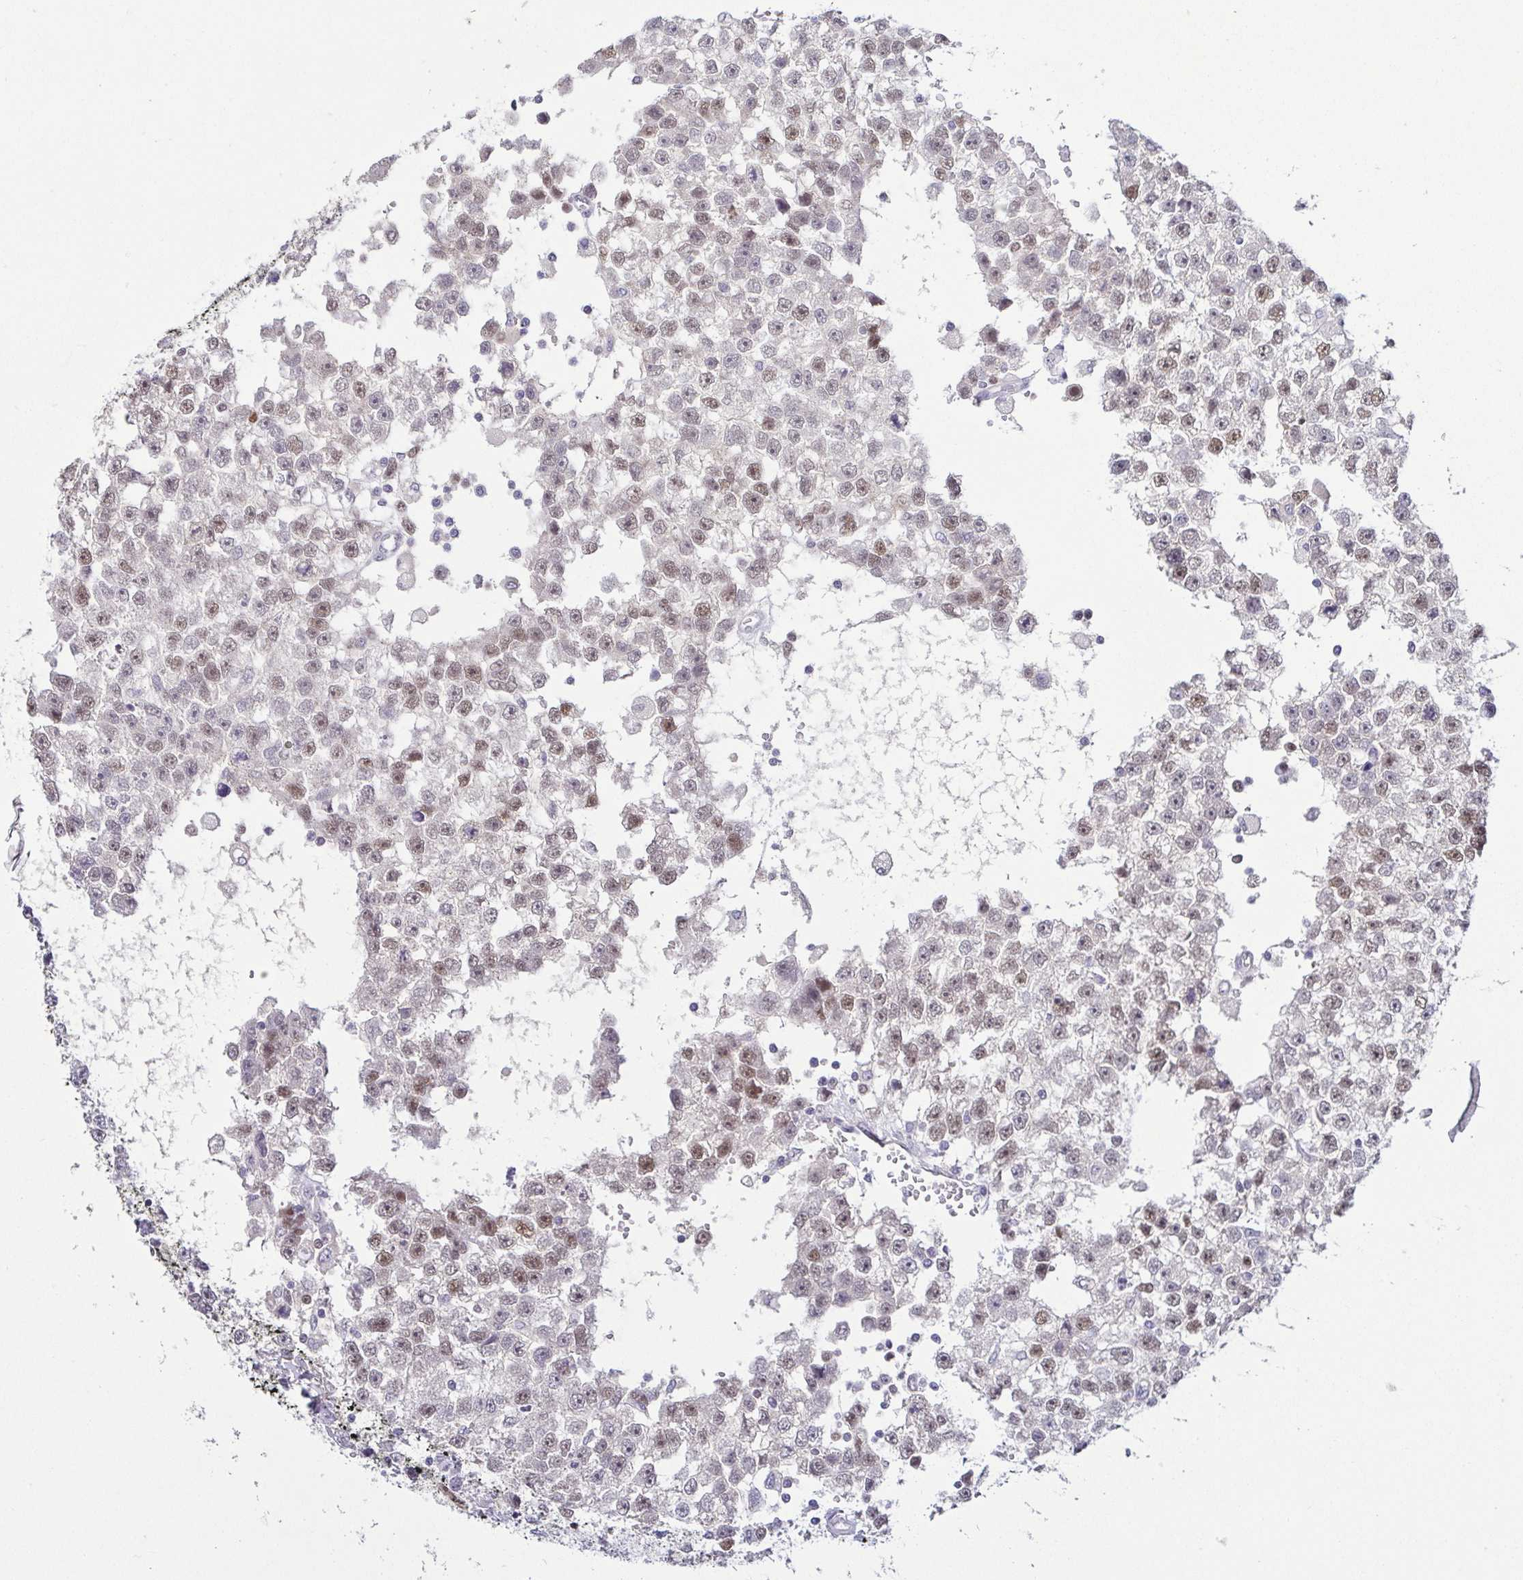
{"staining": {"intensity": "moderate", "quantity": "25%-75%", "location": "nuclear"}, "tissue": "testis cancer", "cell_type": "Tumor cells", "image_type": "cancer", "snomed": [{"axis": "morphology", "description": "Seminoma, NOS"}, {"axis": "topography", "description": "Testis"}], "caption": "Approximately 25%-75% of tumor cells in testis seminoma demonstrate moderate nuclear protein staining as visualized by brown immunohistochemical staining.", "gene": "TCF3", "patient": {"sex": "male", "age": 34}}